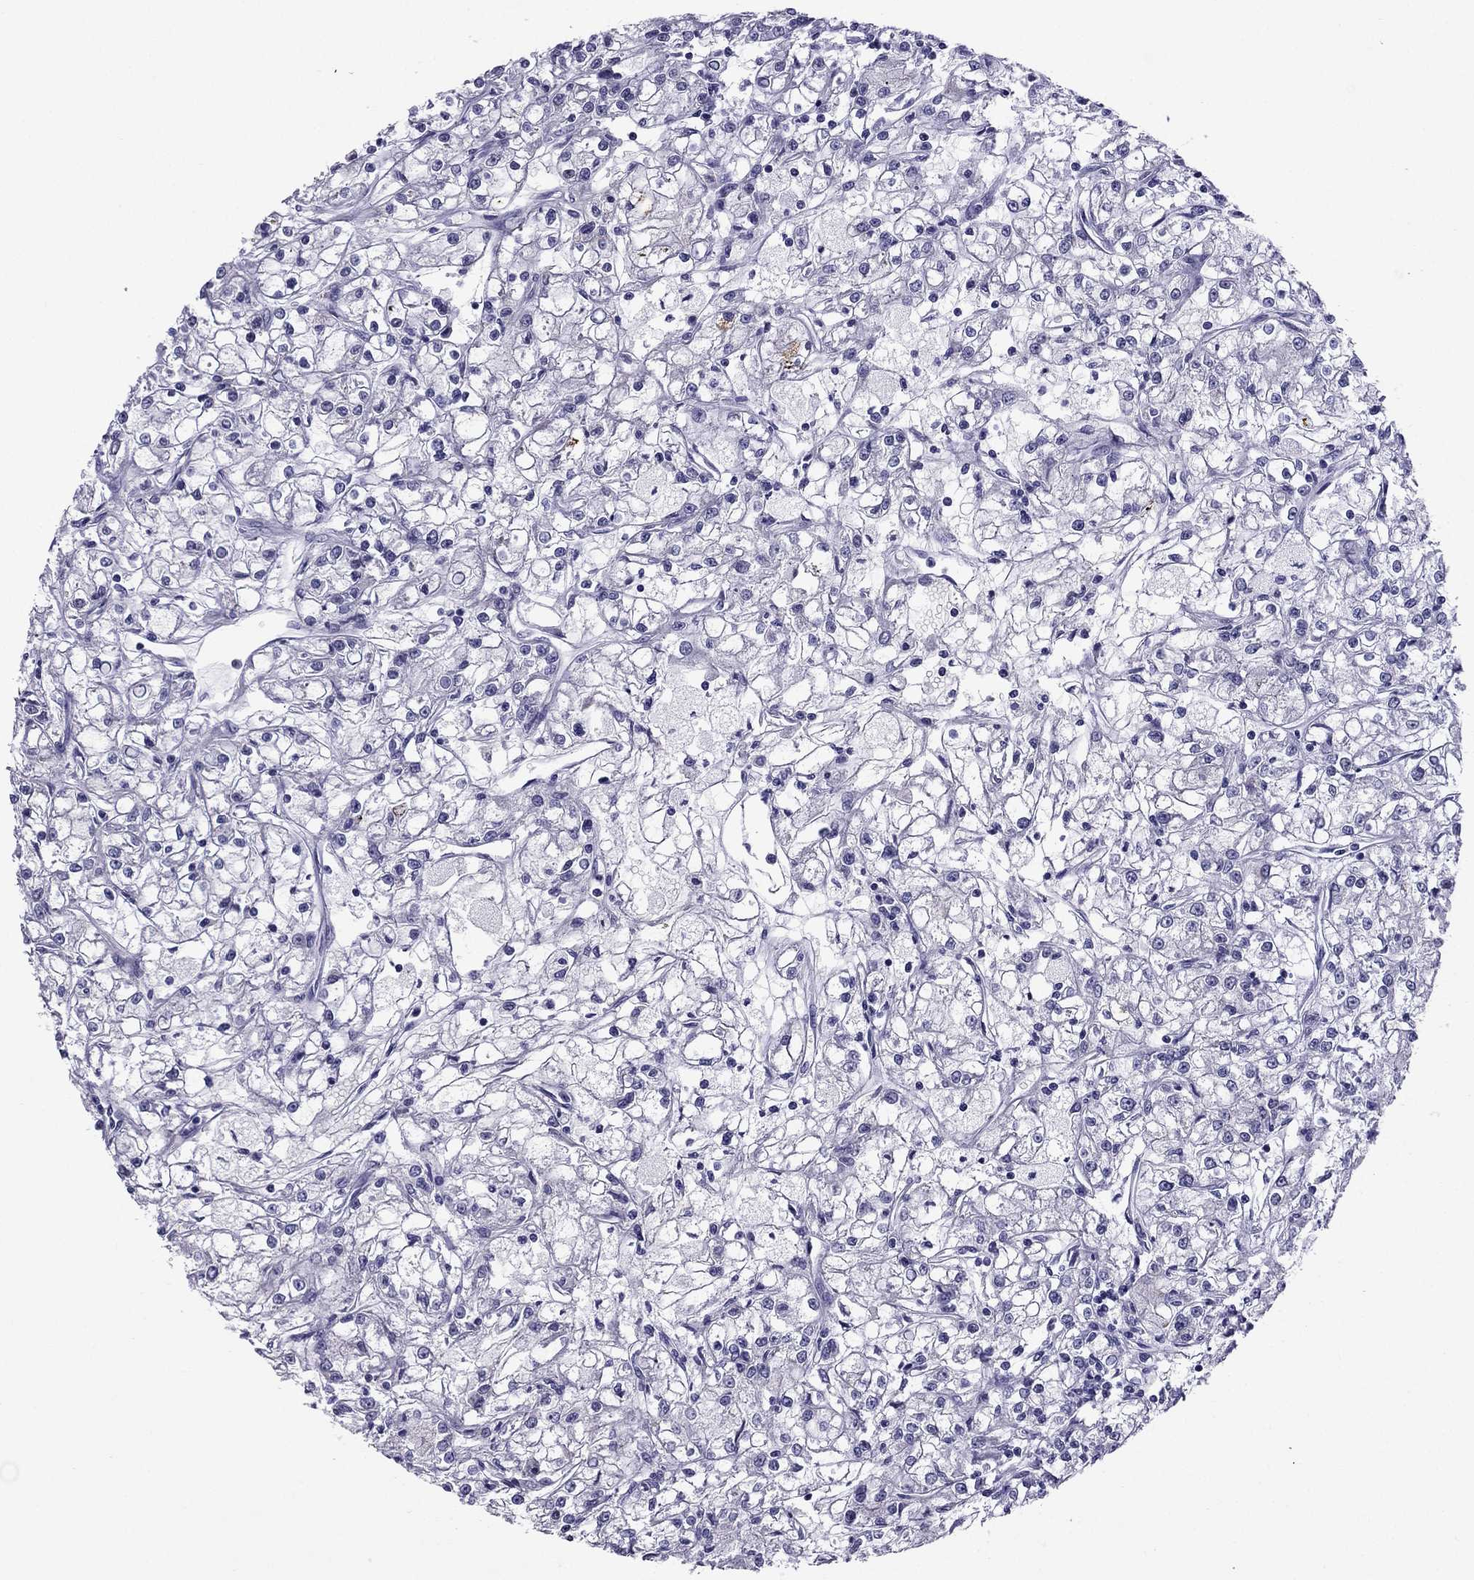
{"staining": {"intensity": "negative", "quantity": "none", "location": "none"}, "tissue": "renal cancer", "cell_type": "Tumor cells", "image_type": "cancer", "snomed": [{"axis": "morphology", "description": "Adenocarcinoma, NOS"}, {"axis": "topography", "description": "Kidney"}], "caption": "Immunohistochemistry histopathology image of human renal cancer (adenocarcinoma) stained for a protein (brown), which exhibits no staining in tumor cells. (DAB immunohistochemistry (IHC), high magnification).", "gene": "MYLK3", "patient": {"sex": "female", "age": 59}}